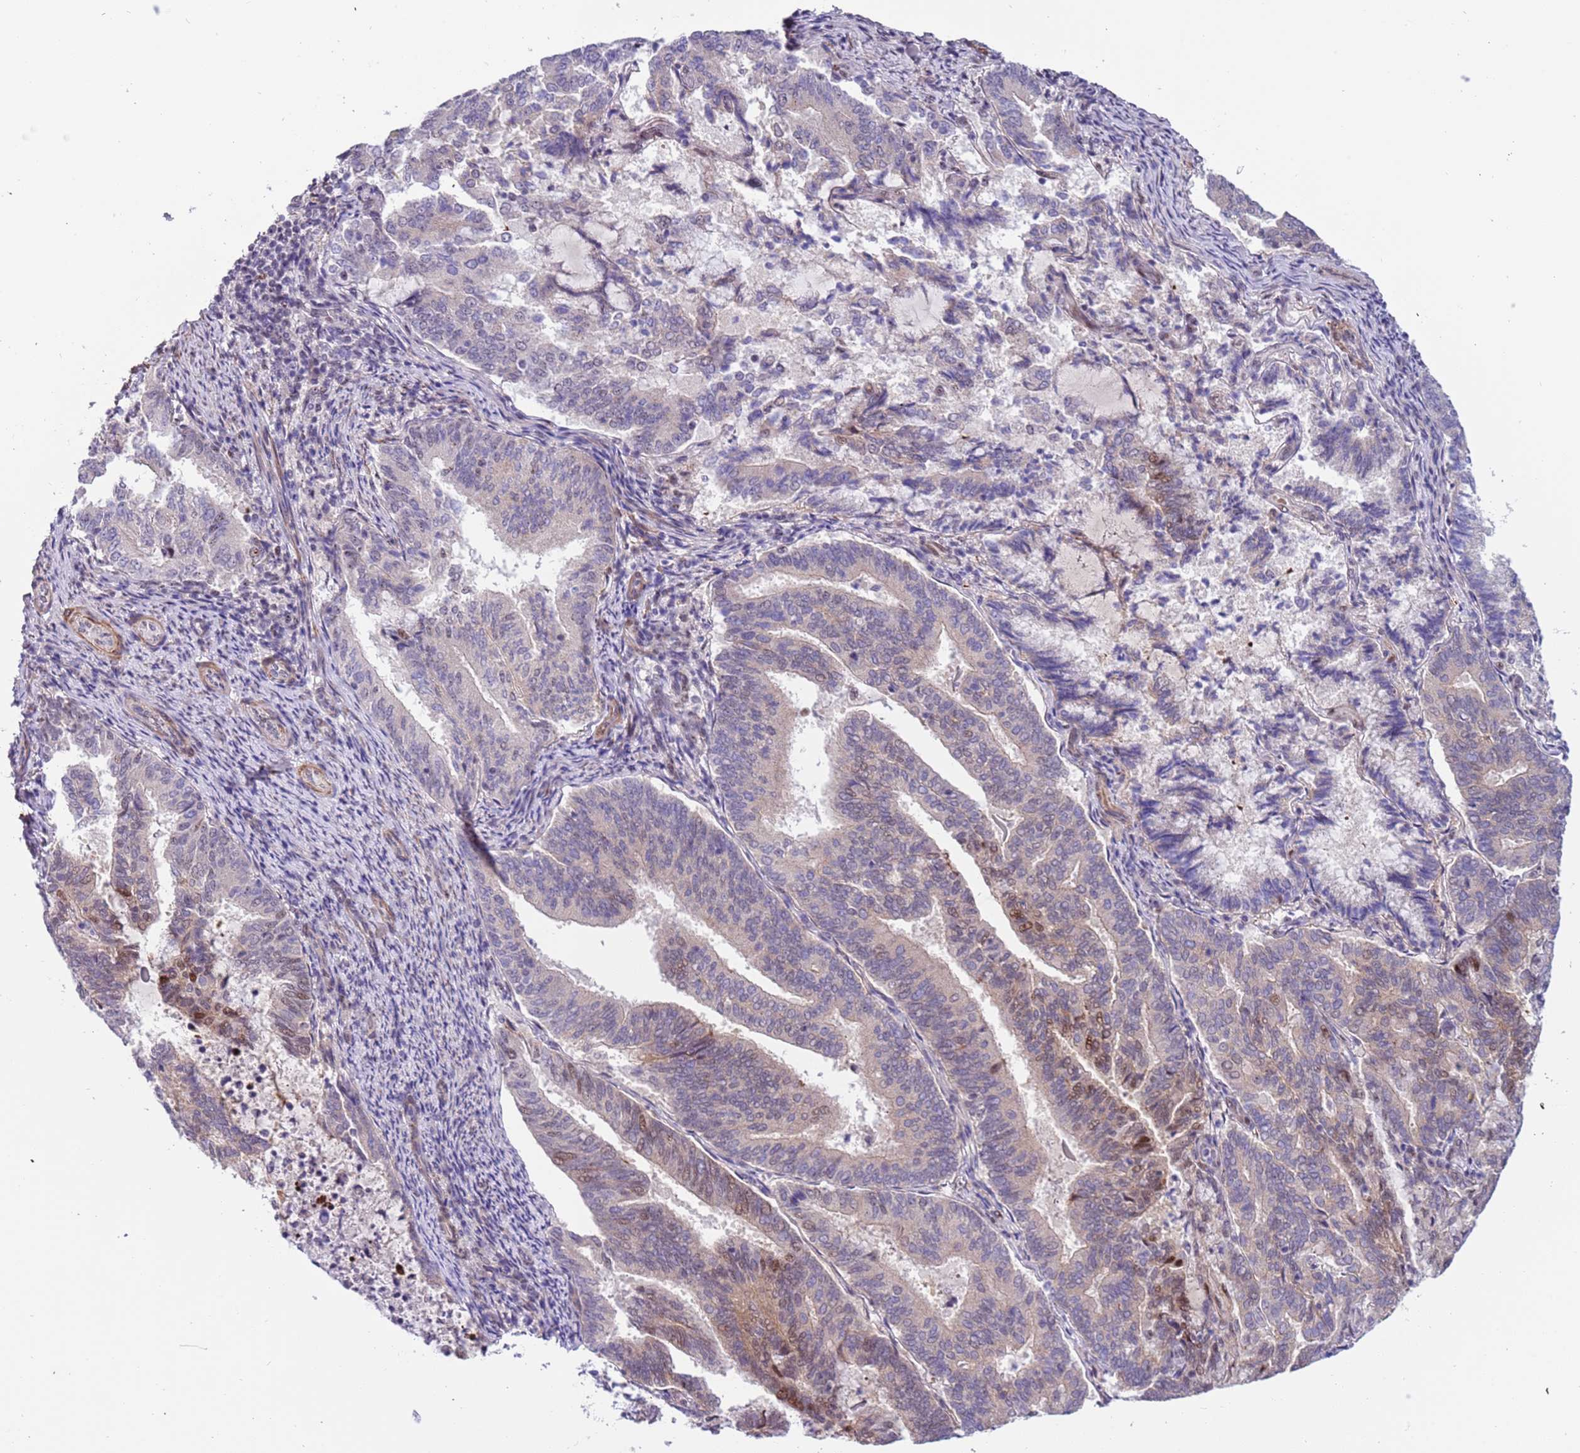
{"staining": {"intensity": "moderate", "quantity": "<25%", "location": "cytoplasmic/membranous,nuclear"}, "tissue": "endometrial cancer", "cell_type": "Tumor cells", "image_type": "cancer", "snomed": [{"axis": "morphology", "description": "Adenocarcinoma, NOS"}, {"axis": "topography", "description": "Endometrium"}], "caption": "Immunohistochemistry micrograph of endometrial cancer (adenocarcinoma) stained for a protein (brown), which exhibits low levels of moderate cytoplasmic/membranous and nuclear positivity in about <25% of tumor cells.", "gene": "PLEKHH1", "patient": {"sex": "female", "age": 80}}